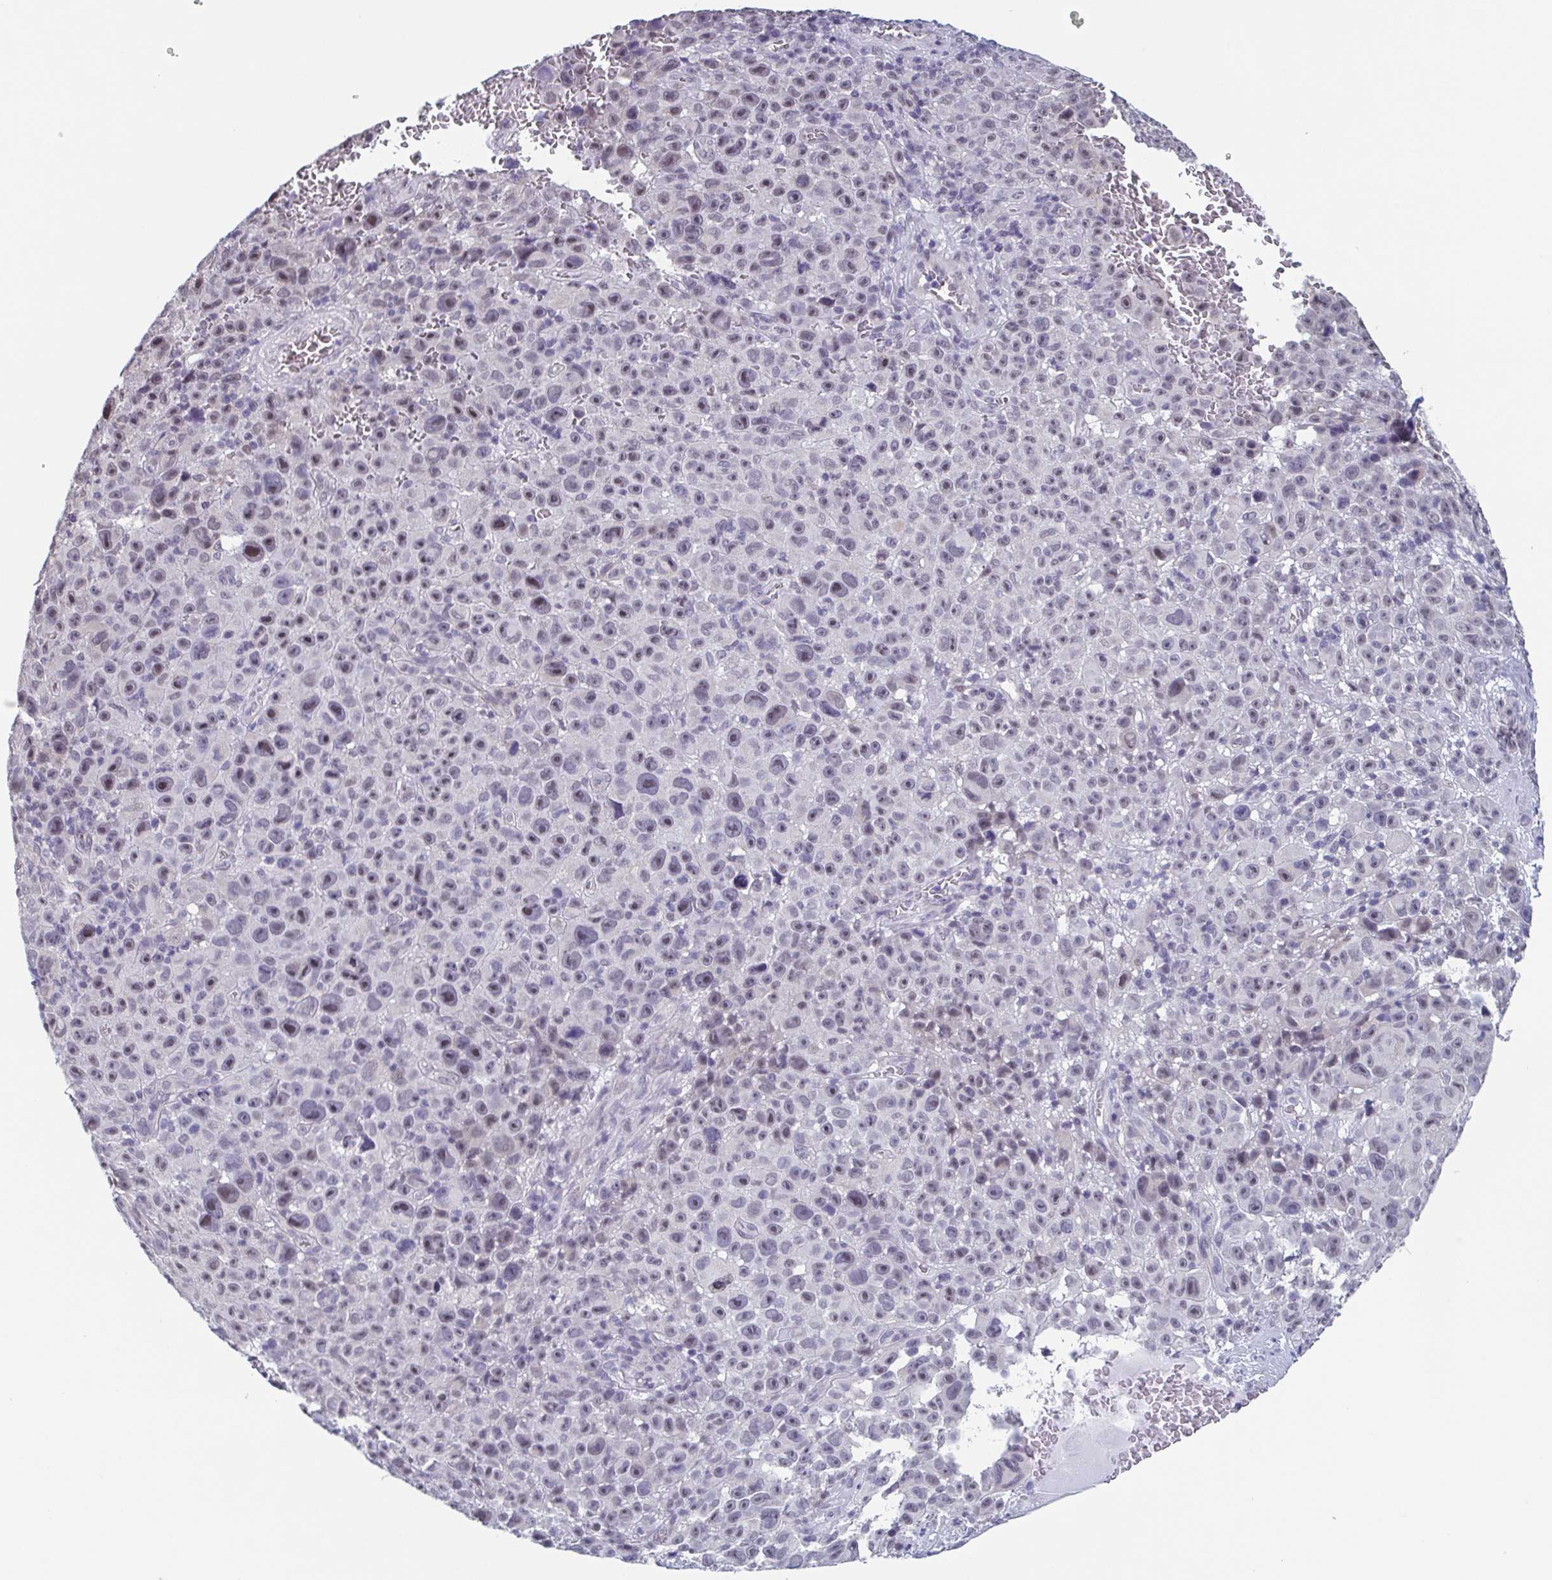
{"staining": {"intensity": "moderate", "quantity": "<25%", "location": "nuclear"}, "tissue": "melanoma", "cell_type": "Tumor cells", "image_type": "cancer", "snomed": [{"axis": "morphology", "description": "Malignant melanoma, NOS"}, {"axis": "topography", "description": "Skin"}], "caption": "This histopathology image shows melanoma stained with immunohistochemistry to label a protein in brown. The nuclear of tumor cells show moderate positivity for the protein. Nuclei are counter-stained blue.", "gene": "TMEM92", "patient": {"sex": "female", "age": 82}}